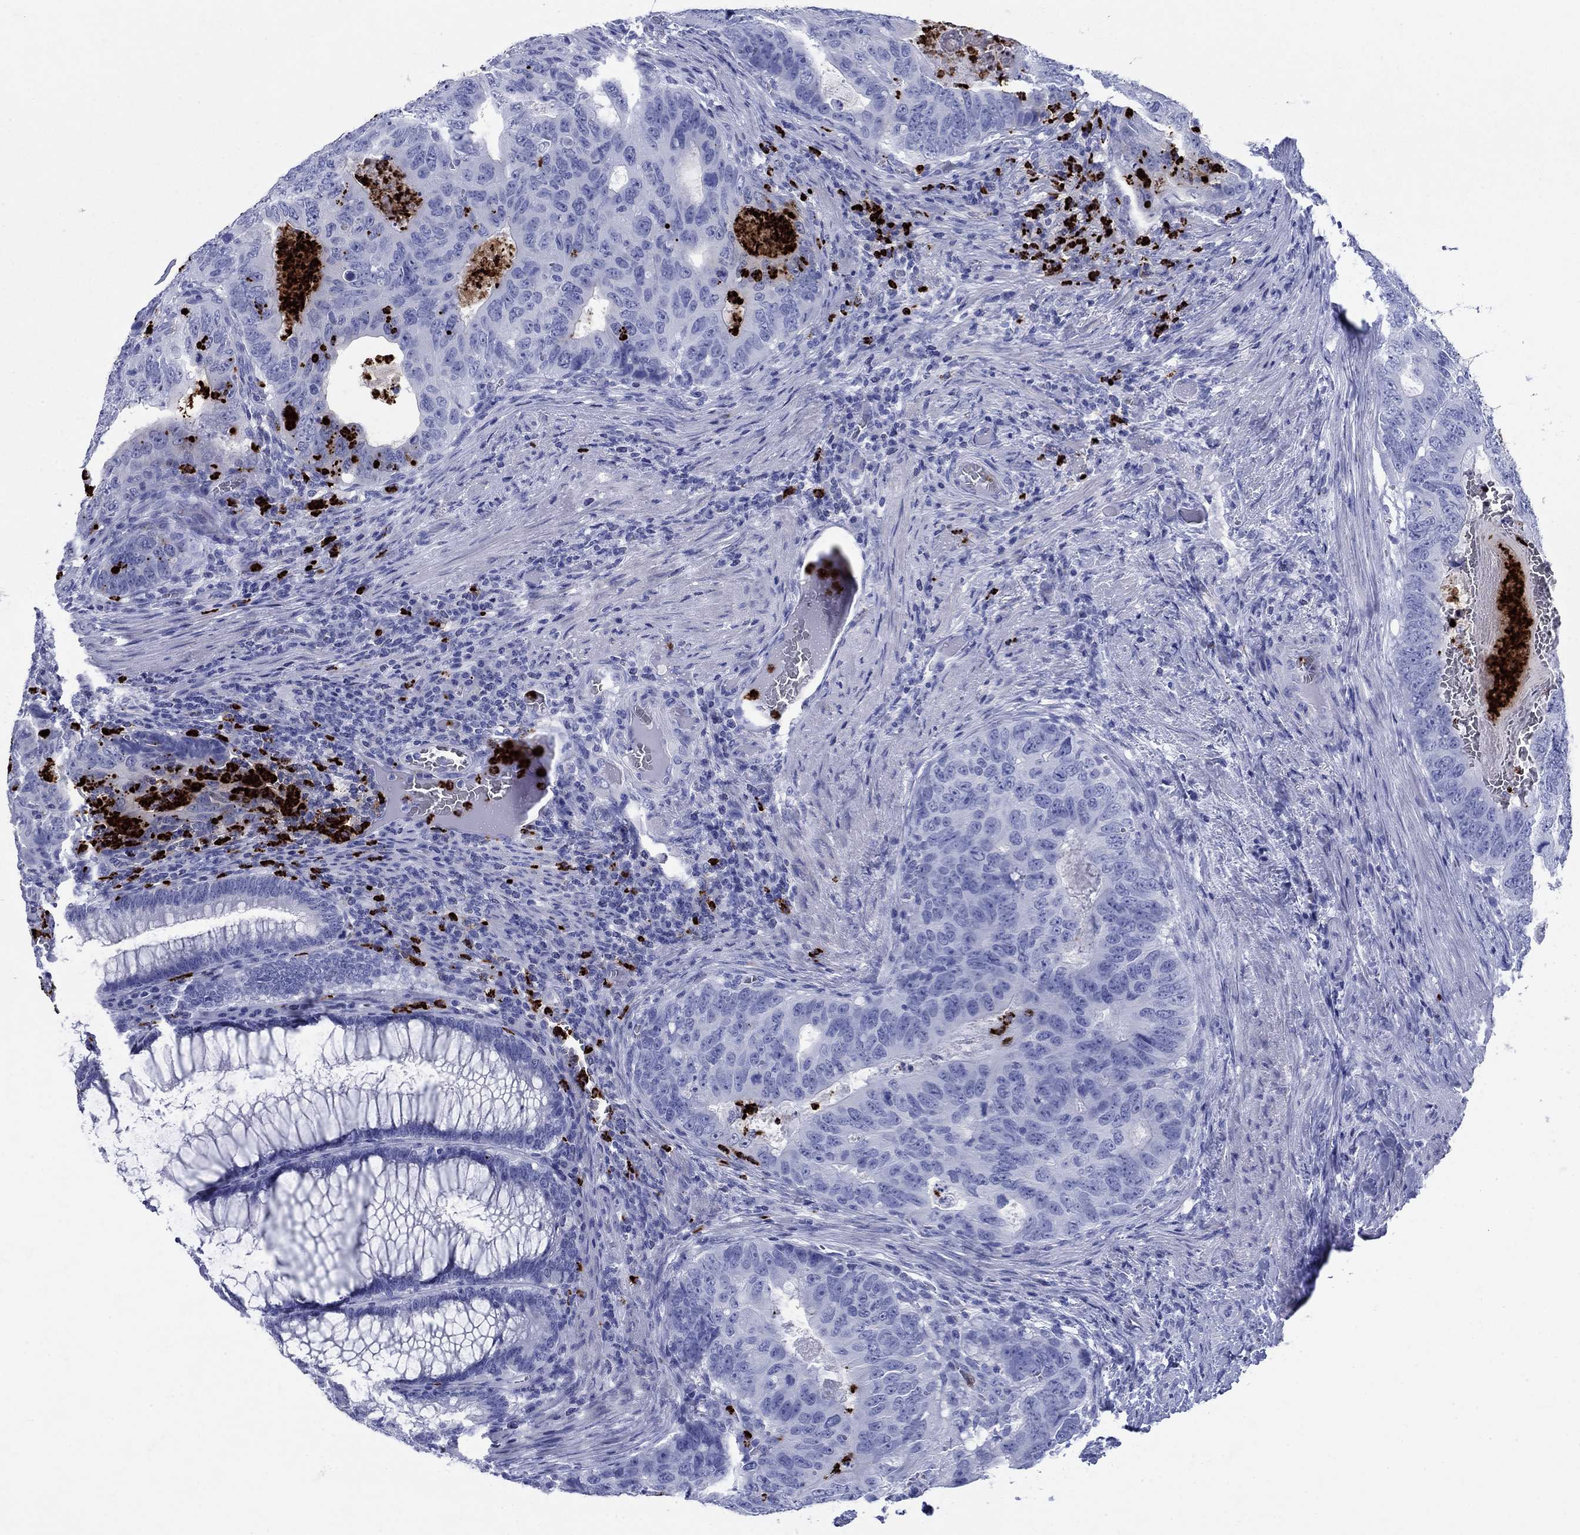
{"staining": {"intensity": "negative", "quantity": "none", "location": "none"}, "tissue": "colorectal cancer", "cell_type": "Tumor cells", "image_type": "cancer", "snomed": [{"axis": "morphology", "description": "Adenocarcinoma, NOS"}, {"axis": "topography", "description": "Colon"}], "caption": "Tumor cells show no significant protein expression in colorectal cancer (adenocarcinoma).", "gene": "AZU1", "patient": {"sex": "male", "age": 79}}